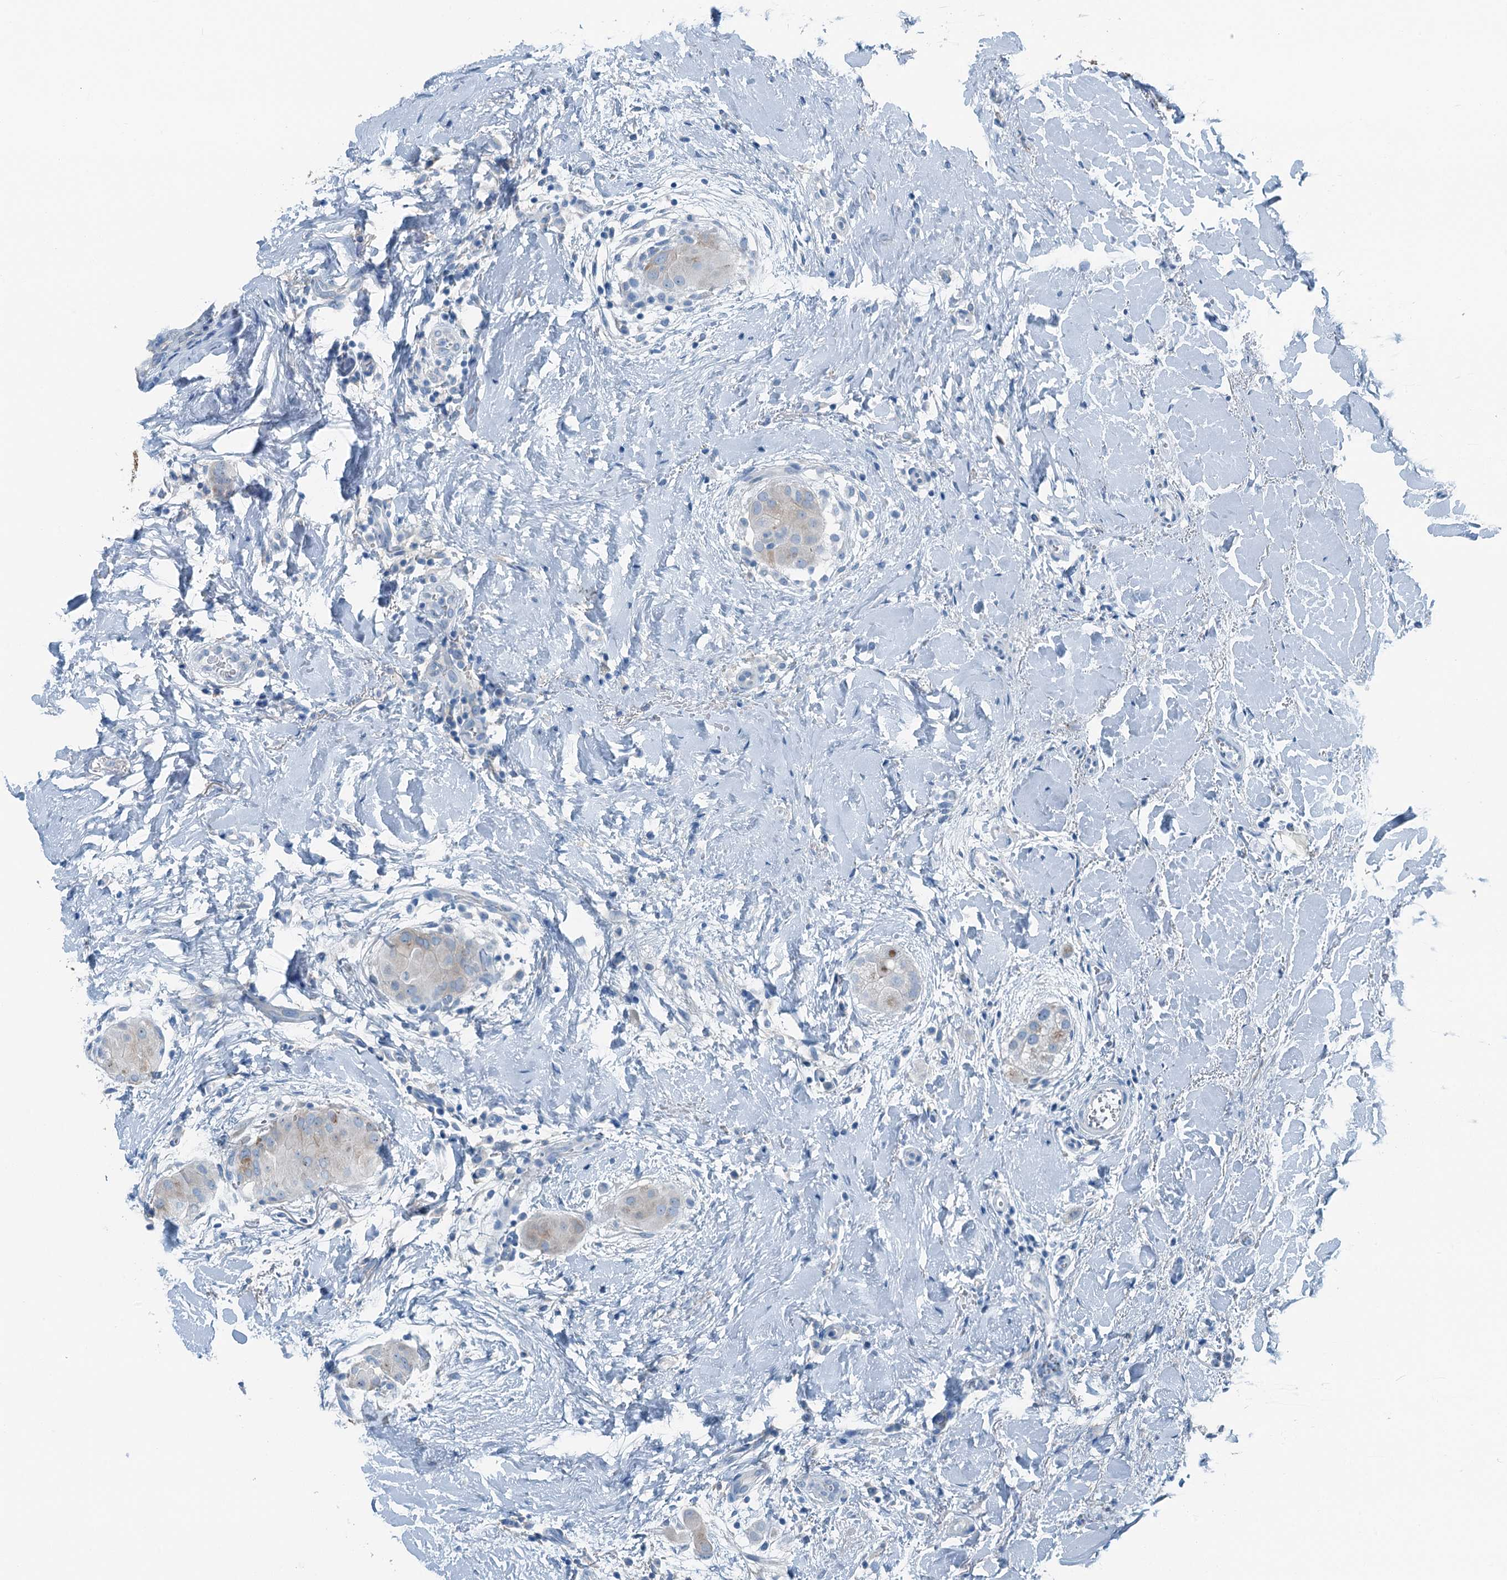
{"staining": {"intensity": "weak", "quantity": "<25%", "location": "cytoplasmic/membranous"}, "tissue": "thyroid cancer", "cell_type": "Tumor cells", "image_type": "cancer", "snomed": [{"axis": "morphology", "description": "Papillary adenocarcinoma, NOS"}, {"axis": "topography", "description": "Thyroid gland"}], "caption": "There is no significant positivity in tumor cells of papillary adenocarcinoma (thyroid).", "gene": "TMOD2", "patient": {"sex": "male", "age": 33}}